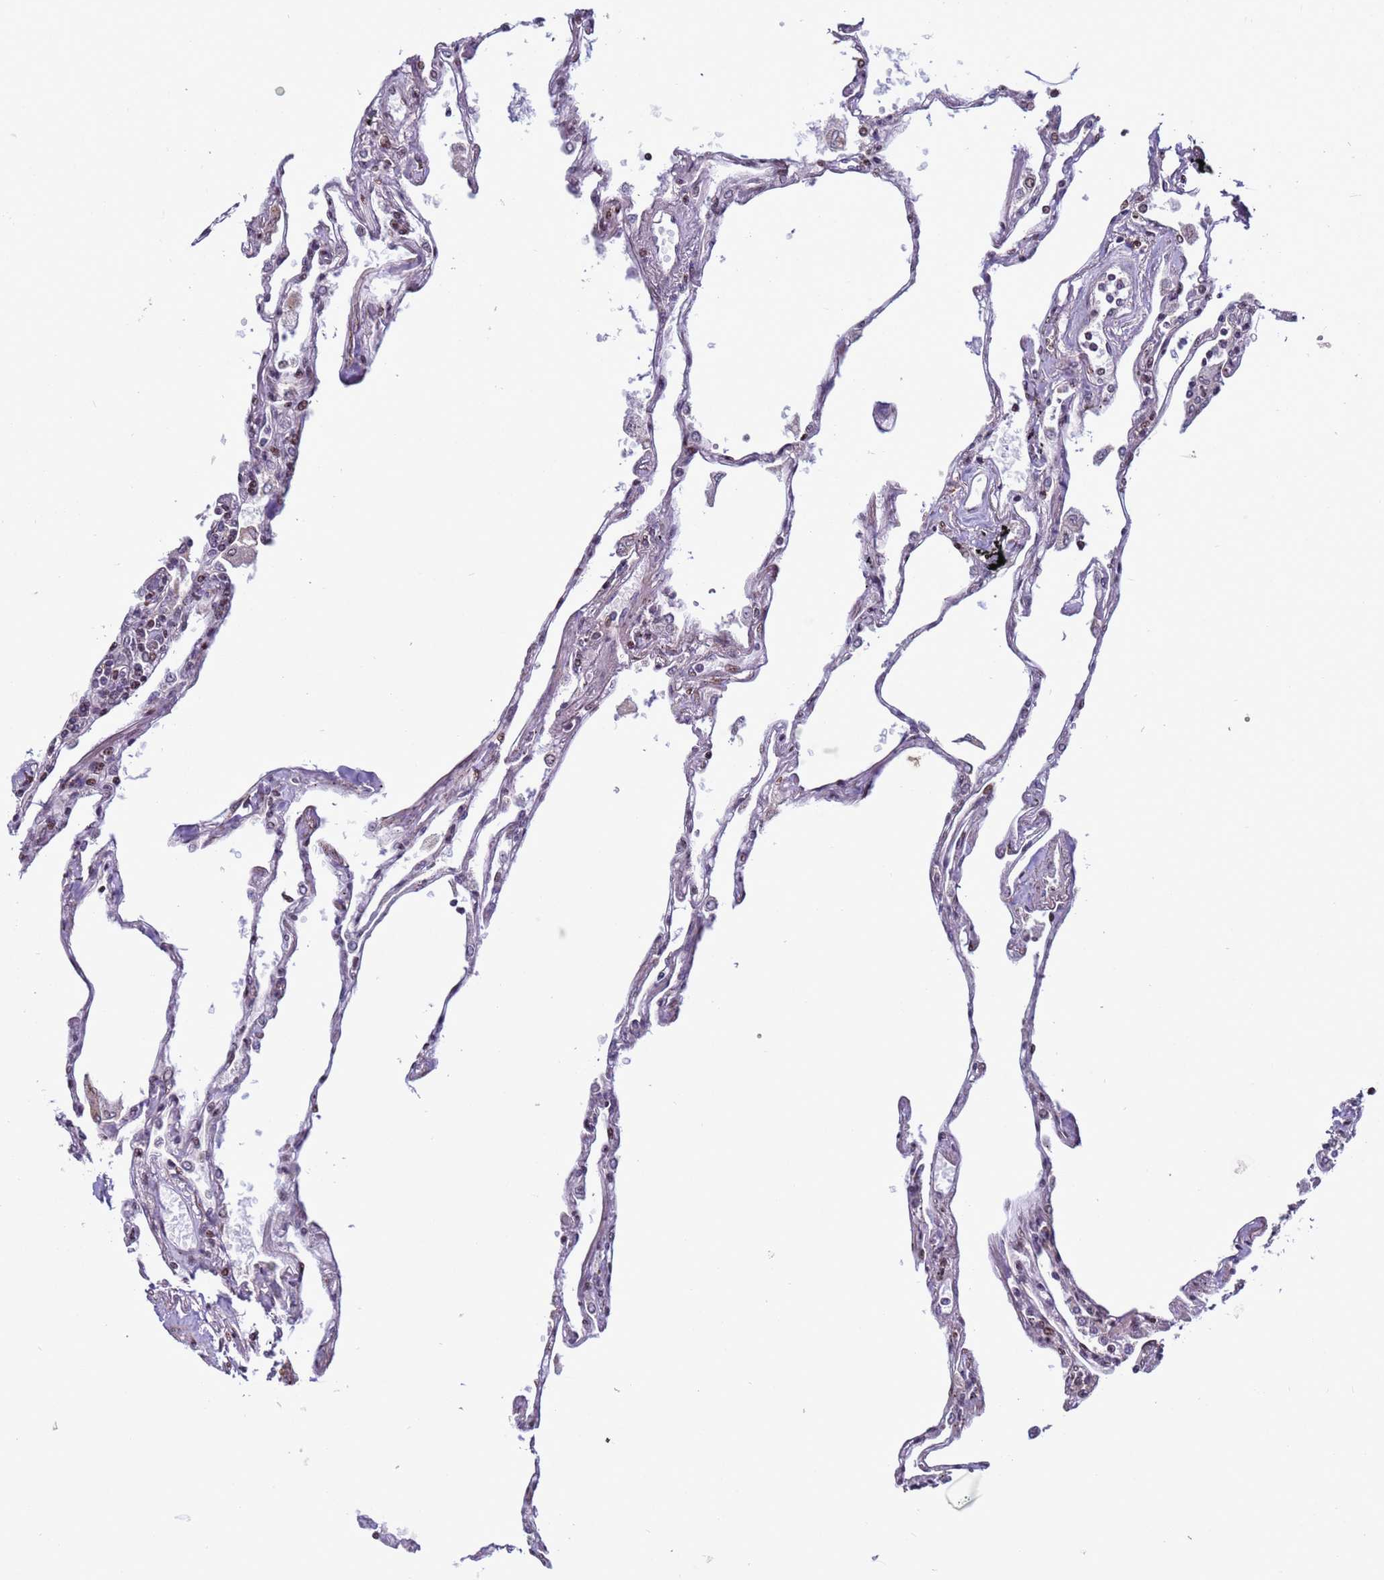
{"staining": {"intensity": "moderate", "quantity": "25%-75%", "location": "nuclear"}, "tissue": "lung", "cell_type": "Alveolar cells", "image_type": "normal", "snomed": [{"axis": "morphology", "description": "Normal tissue, NOS"}, {"axis": "topography", "description": "Lung"}], "caption": "IHC photomicrograph of unremarkable human lung stained for a protein (brown), which displays medium levels of moderate nuclear expression in about 25%-75% of alveolar cells.", "gene": "HGH1", "patient": {"sex": "female", "age": 67}}